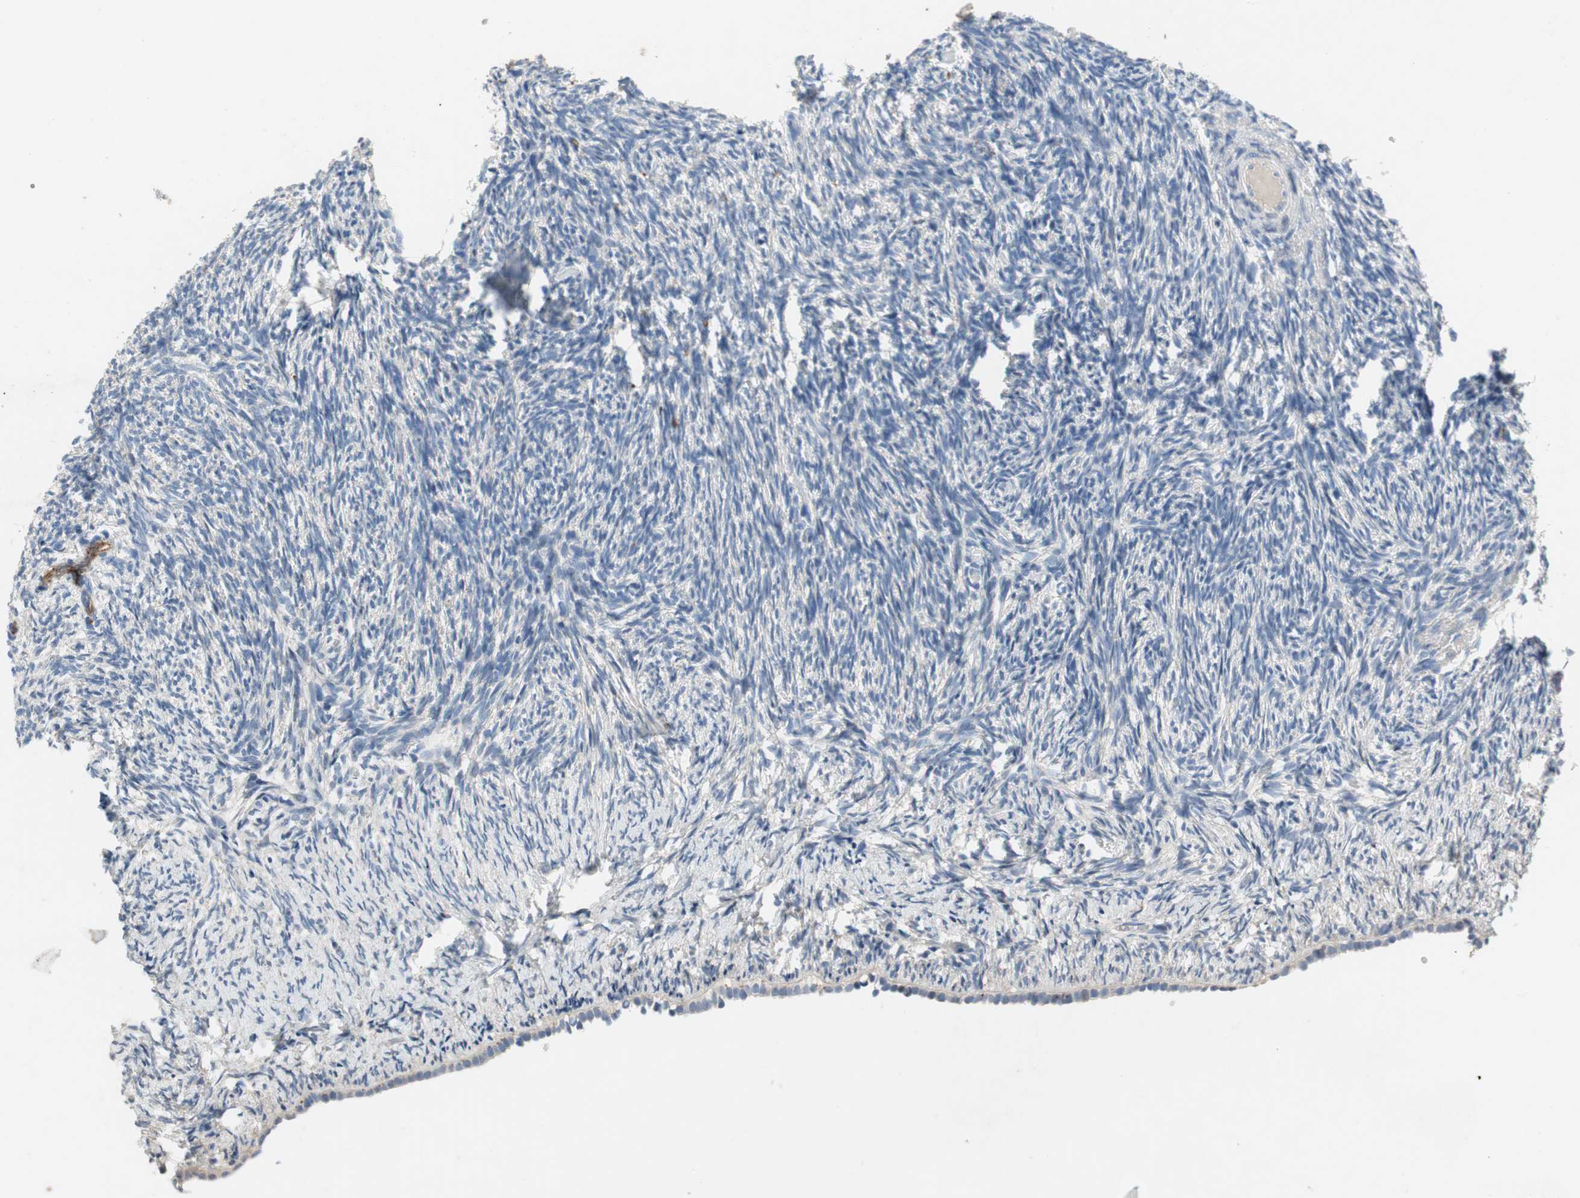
{"staining": {"intensity": "negative", "quantity": "none", "location": "none"}, "tissue": "ovary", "cell_type": "Ovarian stroma cells", "image_type": "normal", "snomed": [{"axis": "morphology", "description": "Normal tissue, NOS"}, {"axis": "topography", "description": "Ovary"}], "caption": "IHC image of normal ovary stained for a protein (brown), which shows no positivity in ovarian stroma cells. (Stains: DAB immunohistochemistry (IHC) with hematoxylin counter stain, Microscopy: brightfield microscopy at high magnification).", "gene": "ALPL", "patient": {"sex": "female", "age": 60}}